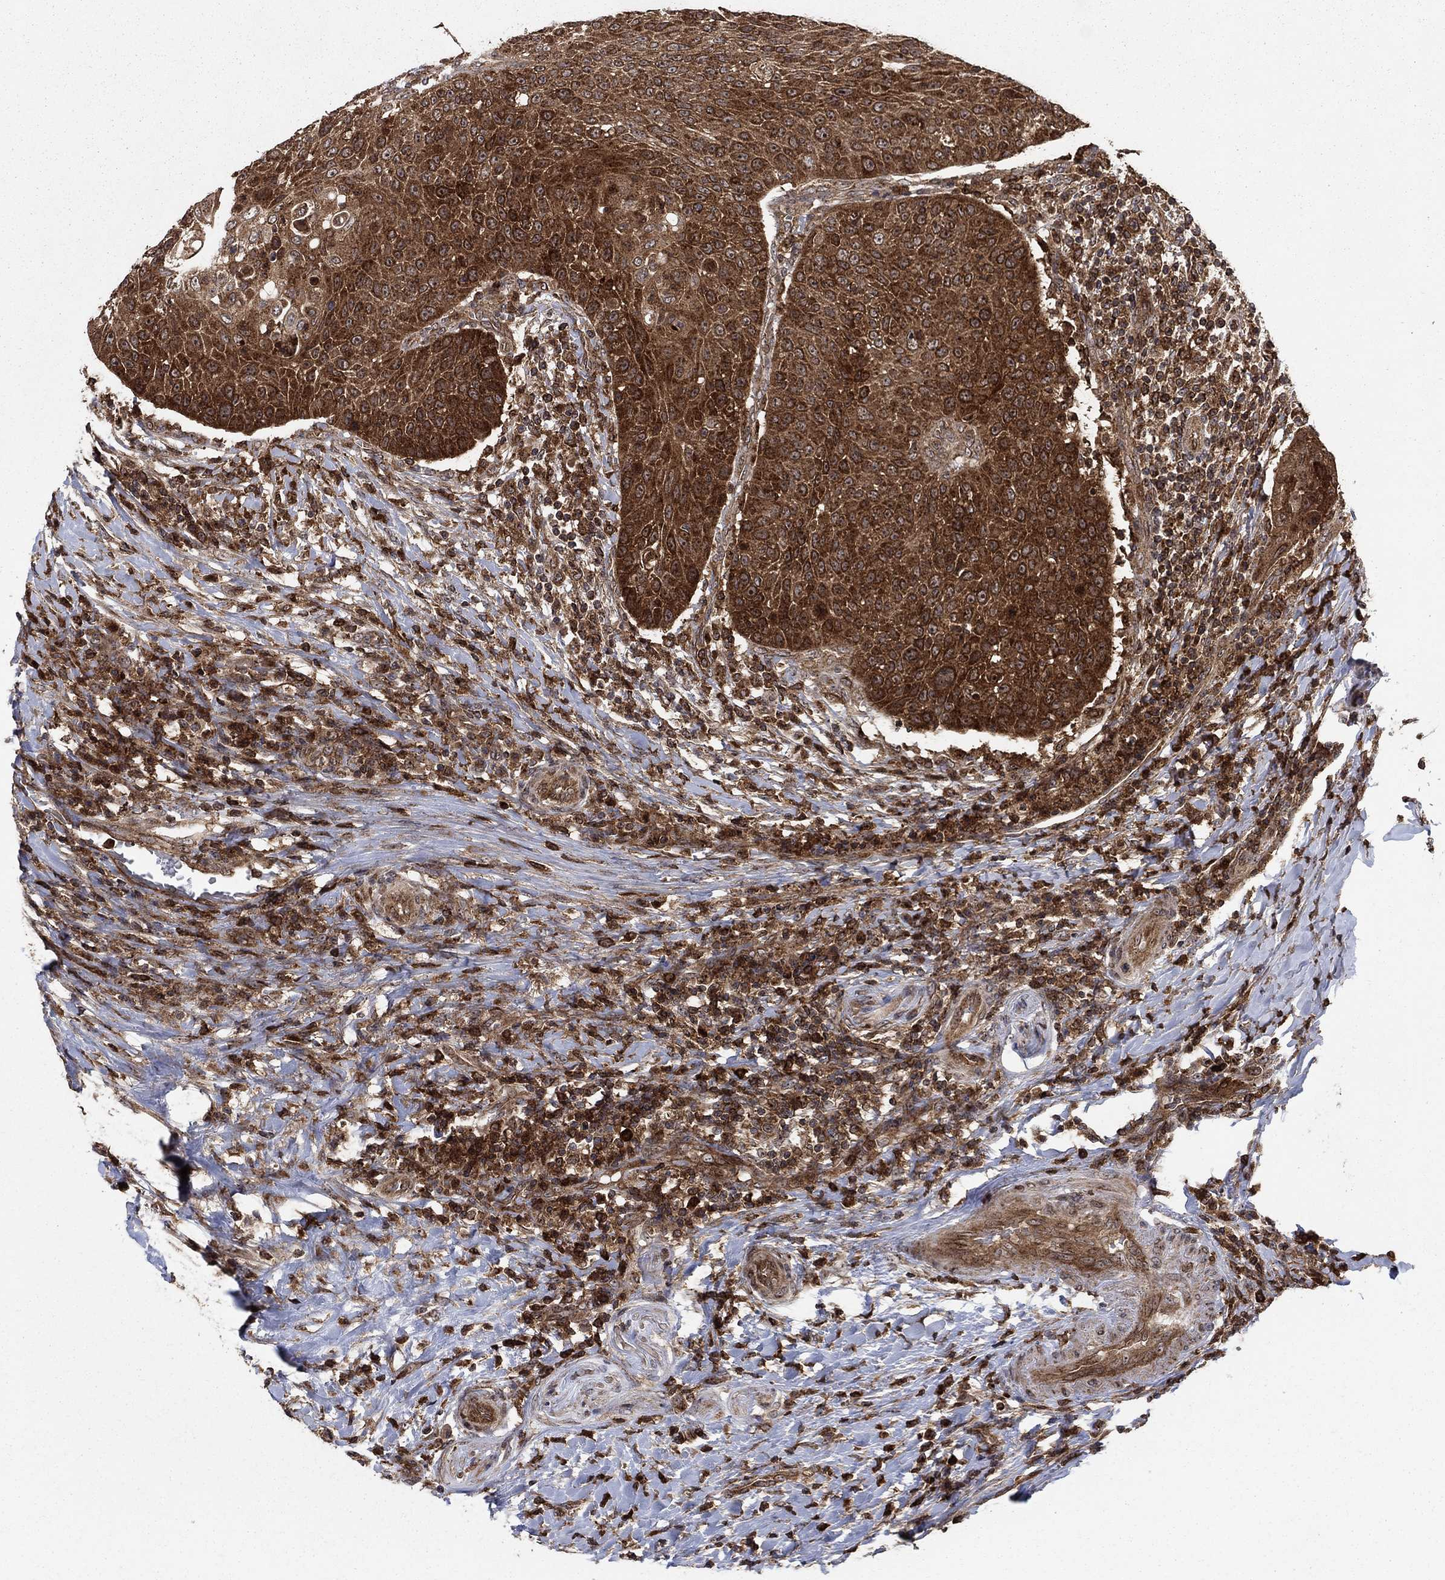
{"staining": {"intensity": "strong", "quantity": ">75%", "location": "cytoplasmic/membranous"}, "tissue": "head and neck cancer", "cell_type": "Tumor cells", "image_type": "cancer", "snomed": [{"axis": "morphology", "description": "Squamous cell carcinoma, NOS"}, {"axis": "topography", "description": "Head-Neck"}], "caption": "Approximately >75% of tumor cells in head and neck squamous cell carcinoma demonstrate strong cytoplasmic/membranous protein staining as visualized by brown immunohistochemical staining.", "gene": "IFI35", "patient": {"sex": "male", "age": 69}}